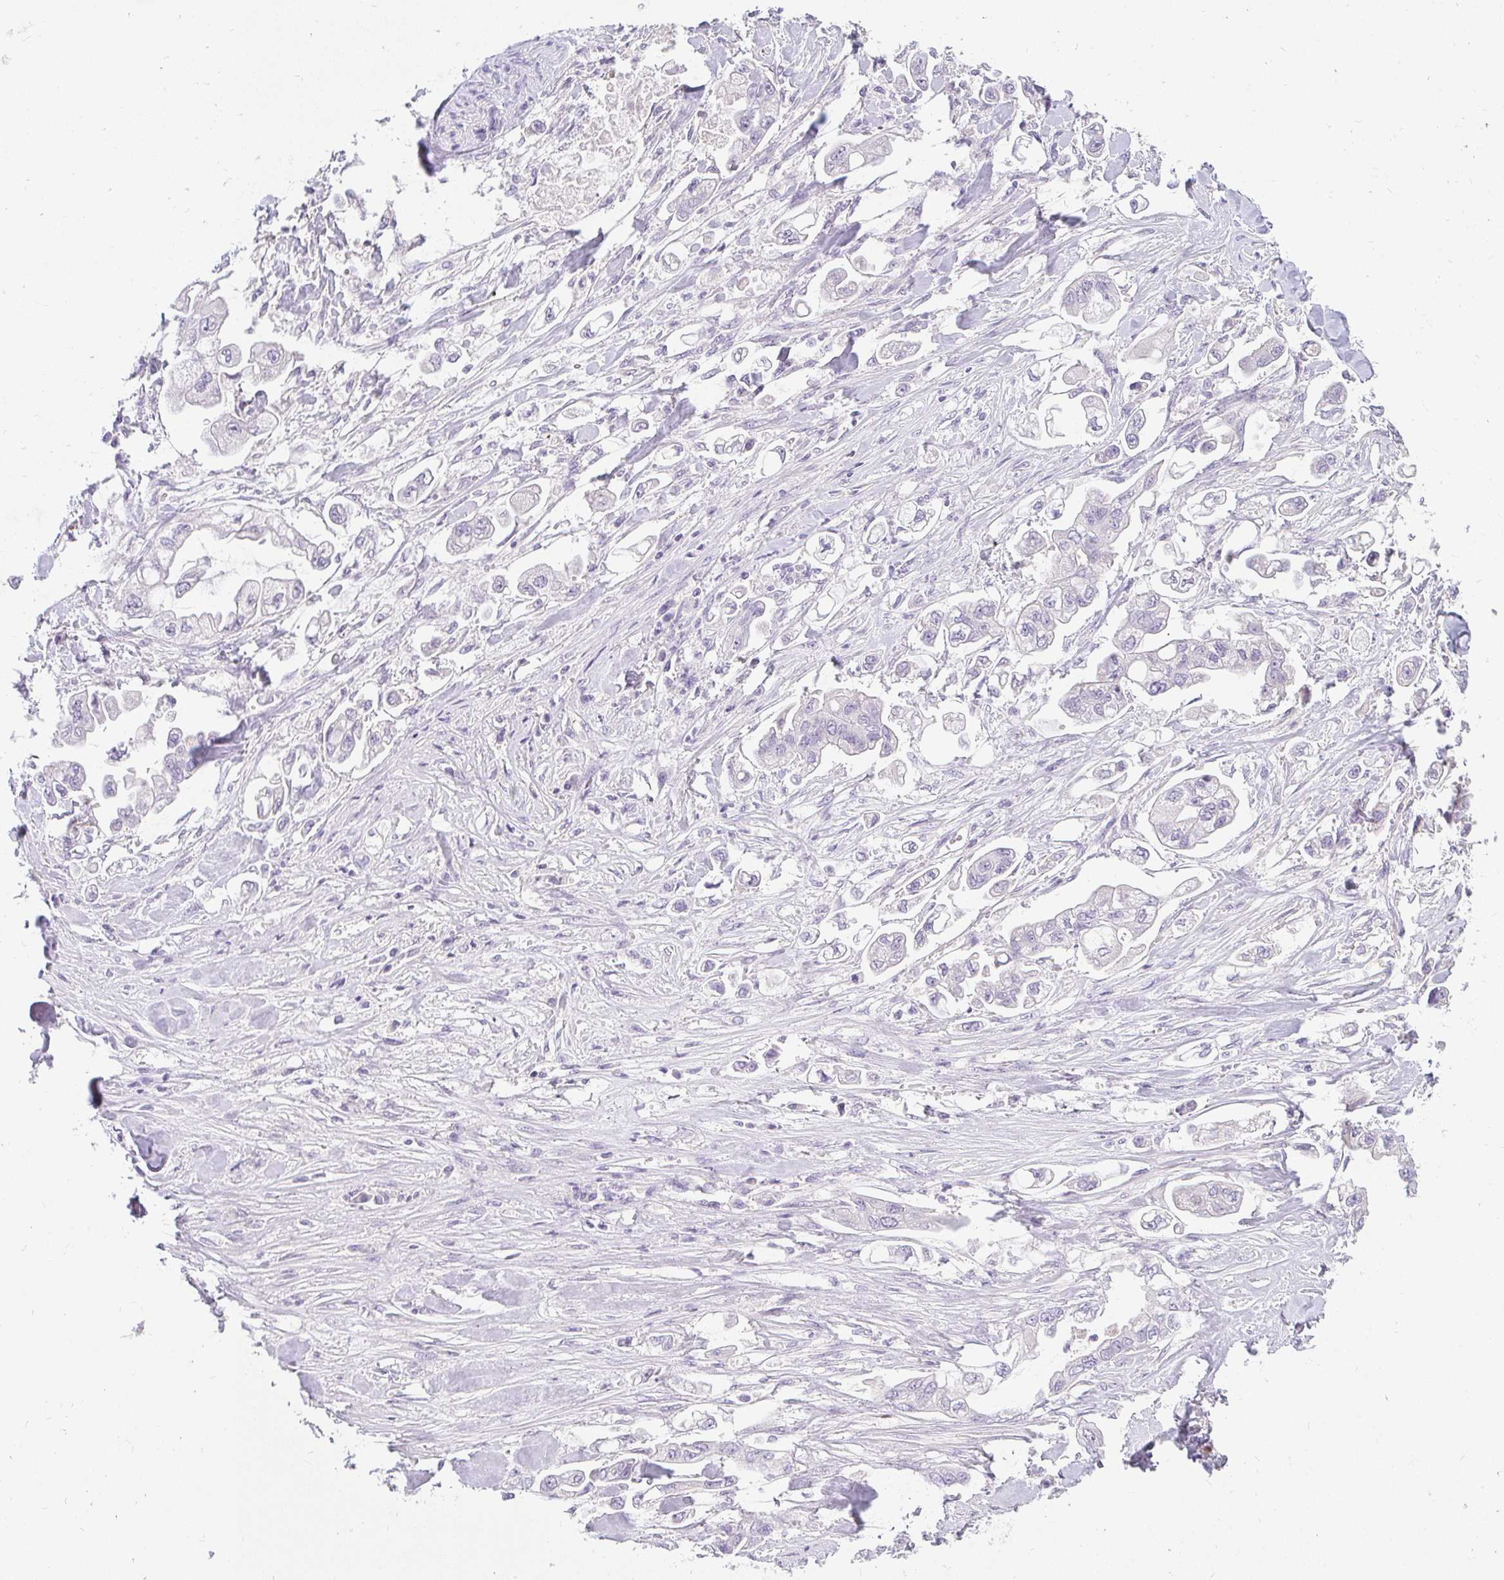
{"staining": {"intensity": "negative", "quantity": "none", "location": "none"}, "tissue": "stomach cancer", "cell_type": "Tumor cells", "image_type": "cancer", "snomed": [{"axis": "morphology", "description": "Adenocarcinoma, NOS"}, {"axis": "topography", "description": "Stomach"}], "caption": "Immunohistochemistry (IHC) micrograph of human adenocarcinoma (stomach) stained for a protein (brown), which displays no positivity in tumor cells. (DAB immunohistochemistry, high magnification).", "gene": "PPP1R3G", "patient": {"sex": "male", "age": 62}}